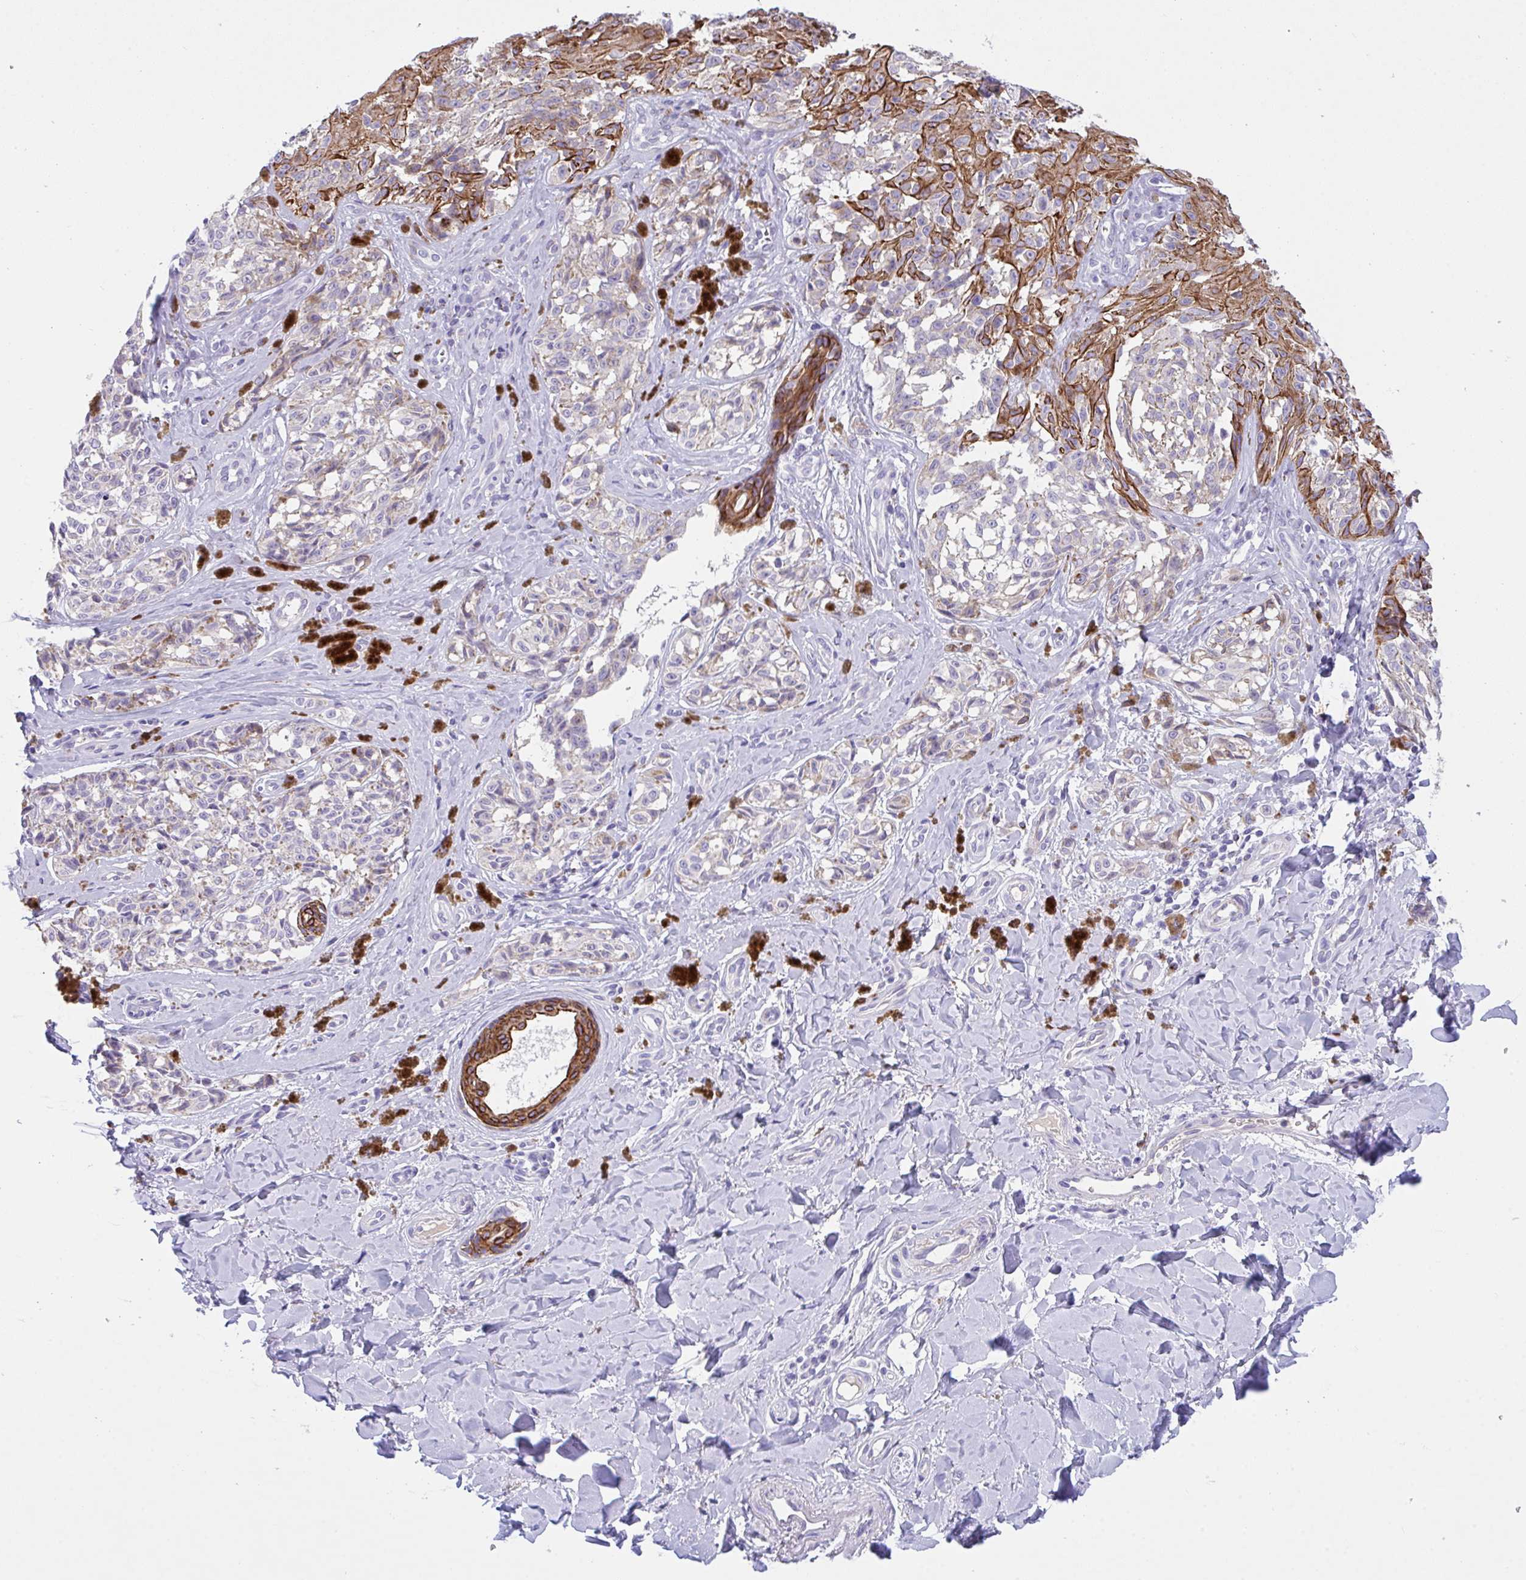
{"staining": {"intensity": "negative", "quantity": "none", "location": "none"}, "tissue": "melanoma", "cell_type": "Tumor cells", "image_type": "cancer", "snomed": [{"axis": "morphology", "description": "Malignant melanoma, NOS"}, {"axis": "topography", "description": "Skin"}], "caption": "Malignant melanoma was stained to show a protein in brown. There is no significant positivity in tumor cells. (Stains: DAB IHC with hematoxylin counter stain, Microscopy: brightfield microscopy at high magnification).", "gene": "FBXL20", "patient": {"sex": "female", "age": 65}}